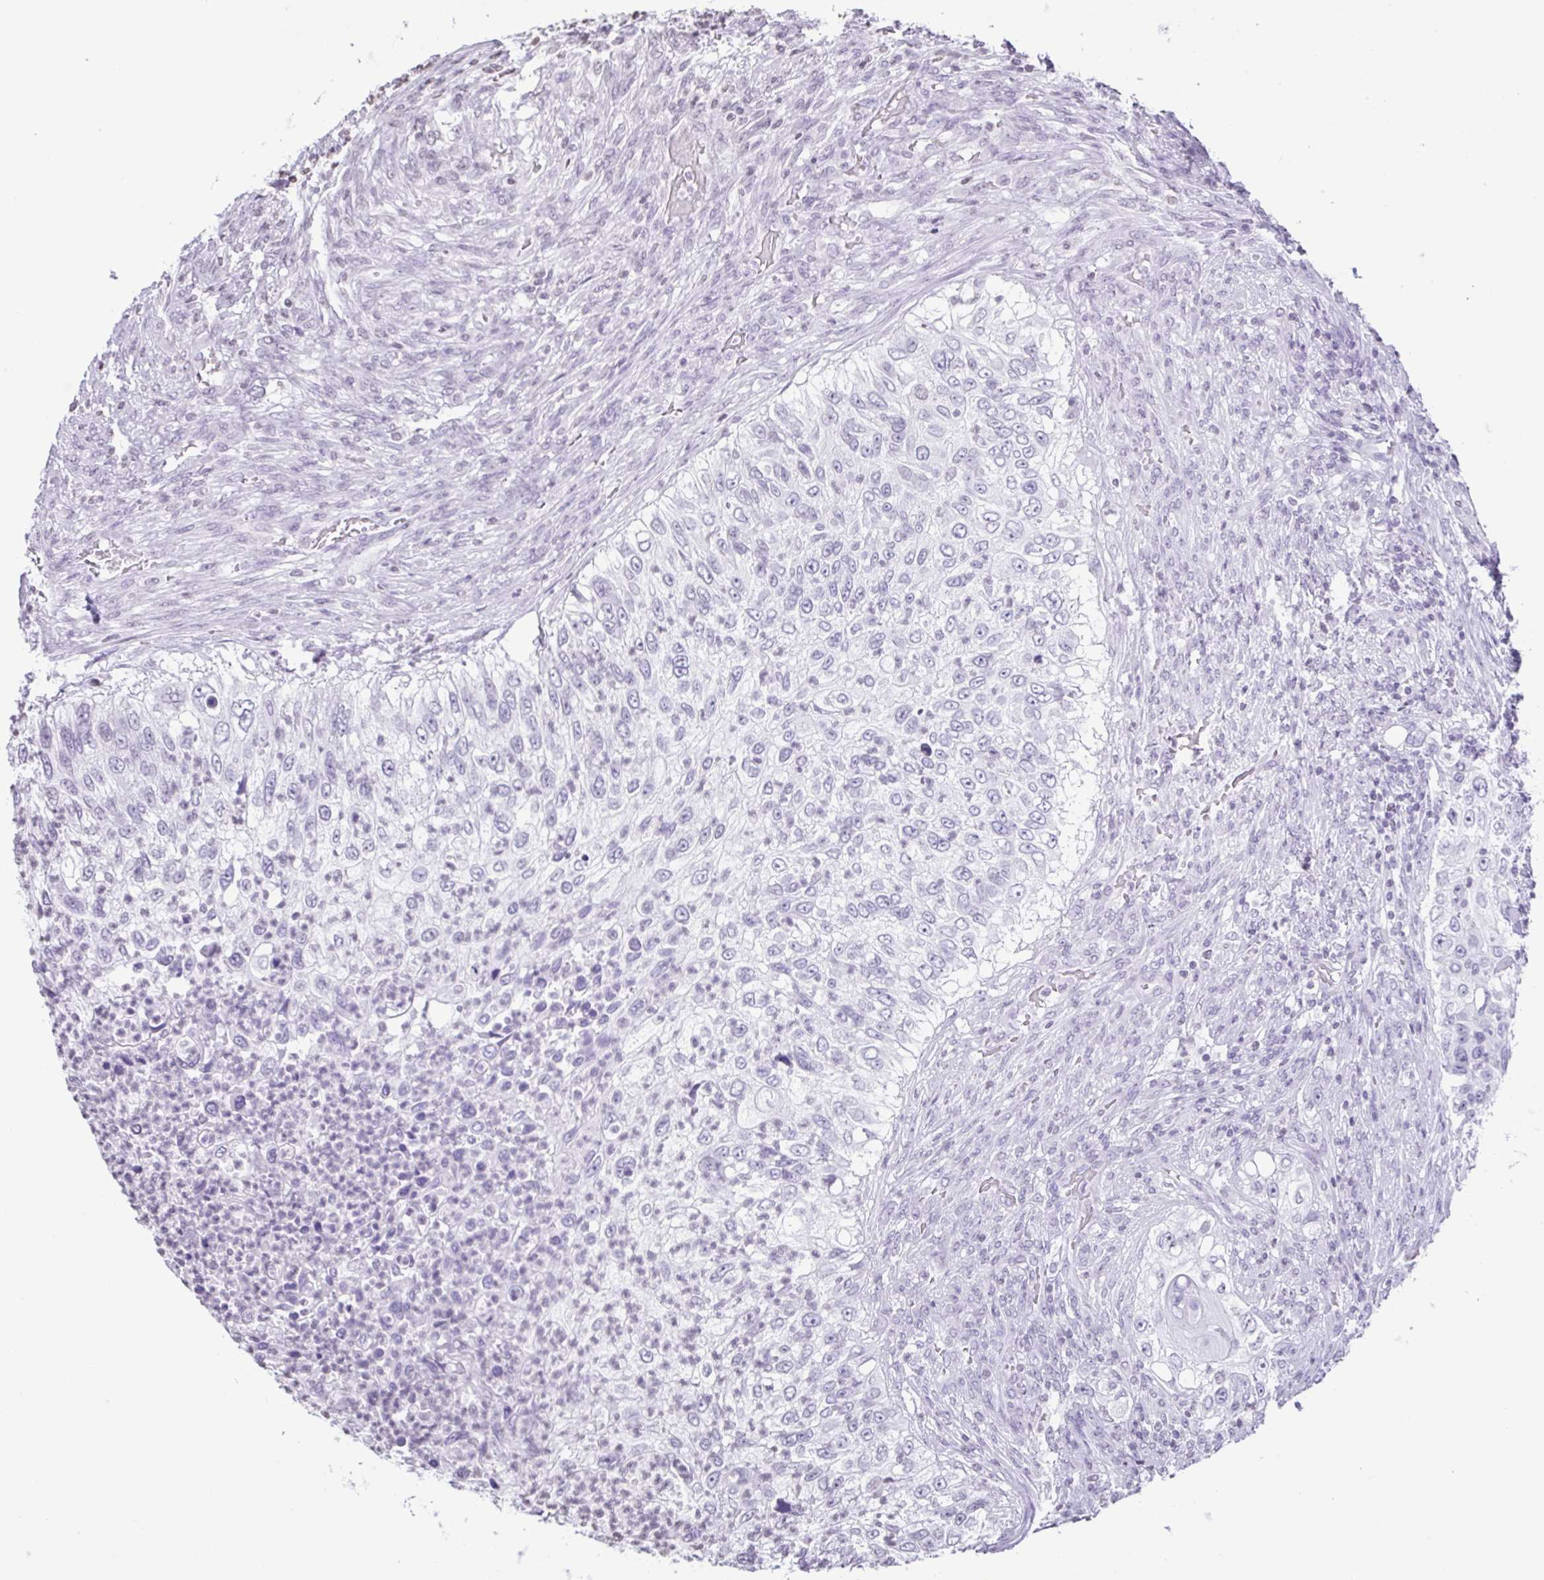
{"staining": {"intensity": "negative", "quantity": "none", "location": "none"}, "tissue": "urothelial cancer", "cell_type": "Tumor cells", "image_type": "cancer", "snomed": [{"axis": "morphology", "description": "Urothelial carcinoma, High grade"}, {"axis": "topography", "description": "Urinary bladder"}], "caption": "Tumor cells are negative for protein expression in human high-grade urothelial carcinoma.", "gene": "VCY1B", "patient": {"sex": "female", "age": 60}}